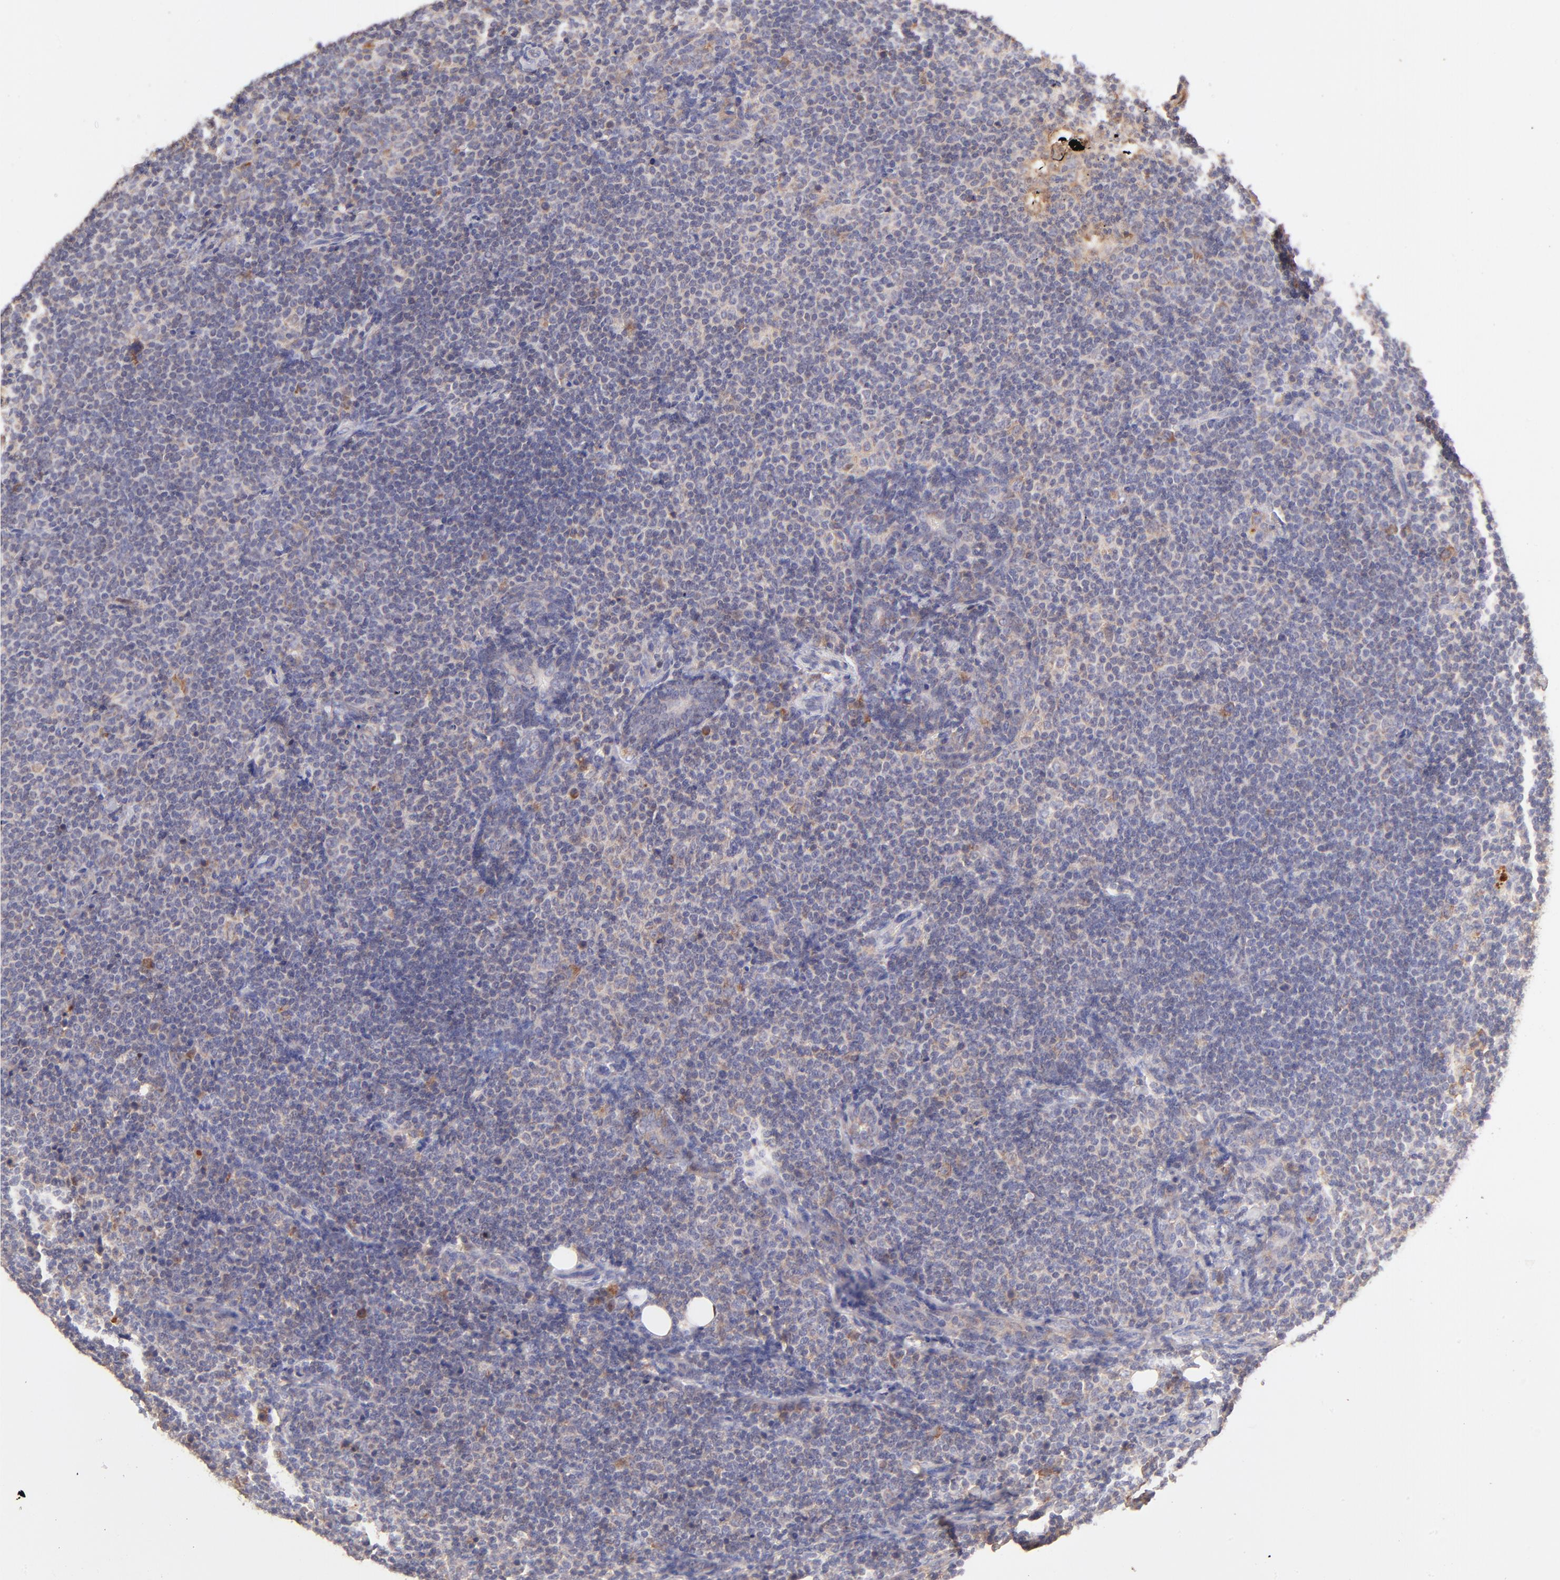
{"staining": {"intensity": "moderate", "quantity": "25%-75%", "location": "cytoplasmic/membranous"}, "tissue": "lymph node", "cell_type": "Germinal center cells", "image_type": "normal", "snomed": [{"axis": "morphology", "description": "Normal tissue, NOS"}, {"axis": "morphology", "description": "Uncertain malignant potential"}, {"axis": "topography", "description": "Lymph node"}, {"axis": "topography", "description": "Salivary gland, NOS"}], "caption": "The histopathology image exhibits a brown stain indicating the presence of a protein in the cytoplasmic/membranous of germinal center cells in lymph node. (DAB IHC with brightfield microscopy, high magnification).", "gene": "RPL11", "patient": {"sex": "female", "age": 51}}